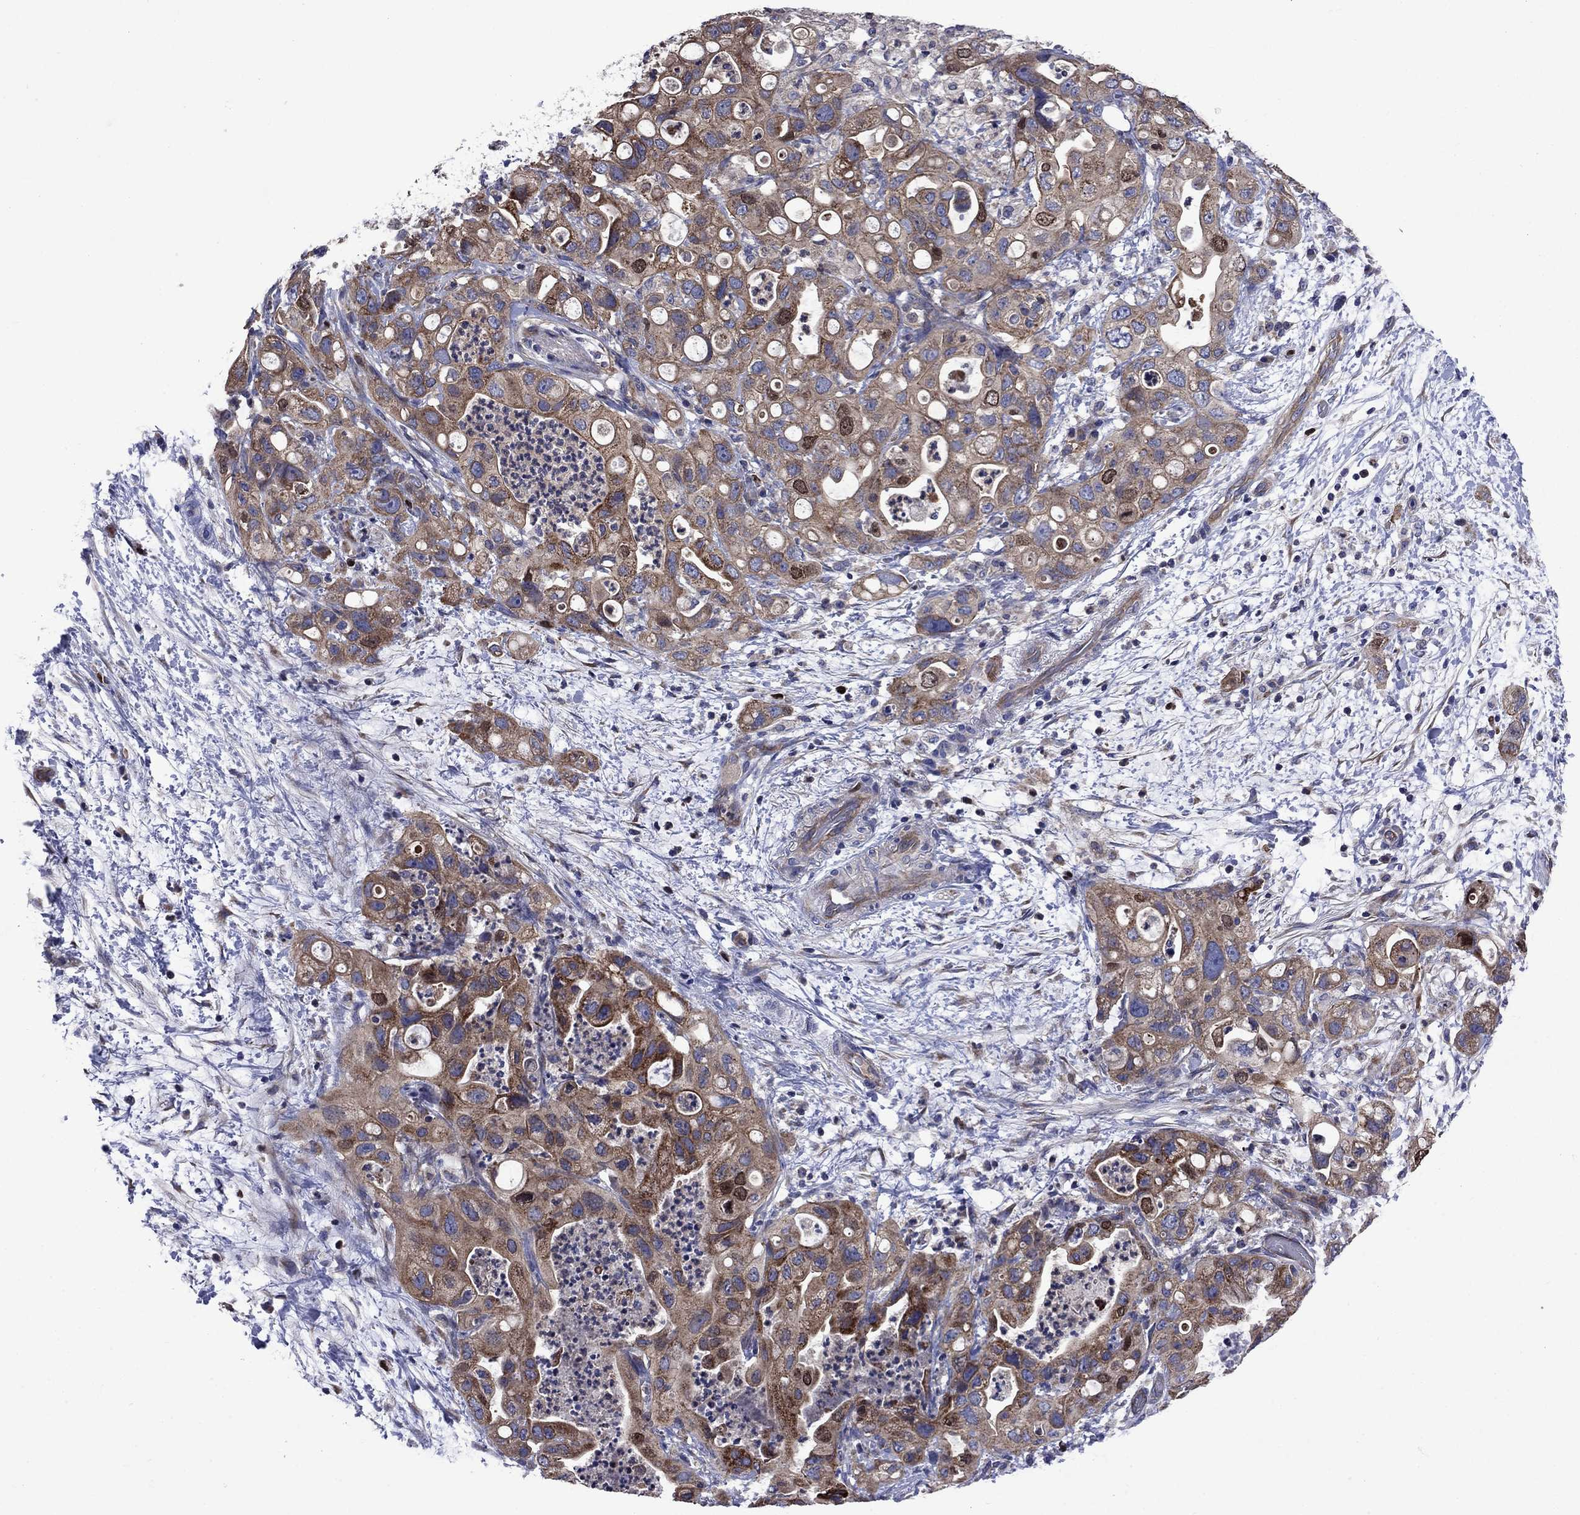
{"staining": {"intensity": "strong", "quantity": "<25%", "location": "cytoplasmic/membranous"}, "tissue": "pancreatic cancer", "cell_type": "Tumor cells", "image_type": "cancer", "snomed": [{"axis": "morphology", "description": "Adenocarcinoma, NOS"}, {"axis": "topography", "description": "Pancreas"}], "caption": "Immunohistochemical staining of pancreatic cancer exhibits strong cytoplasmic/membranous protein staining in about <25% of tumor cells. Using DAB (brown) and hematoxylin (blue) stains, captured at high magnification using brightfield microscopy.", "gene": "KIF22", "patient": {"sex": "female", "age": 72}}